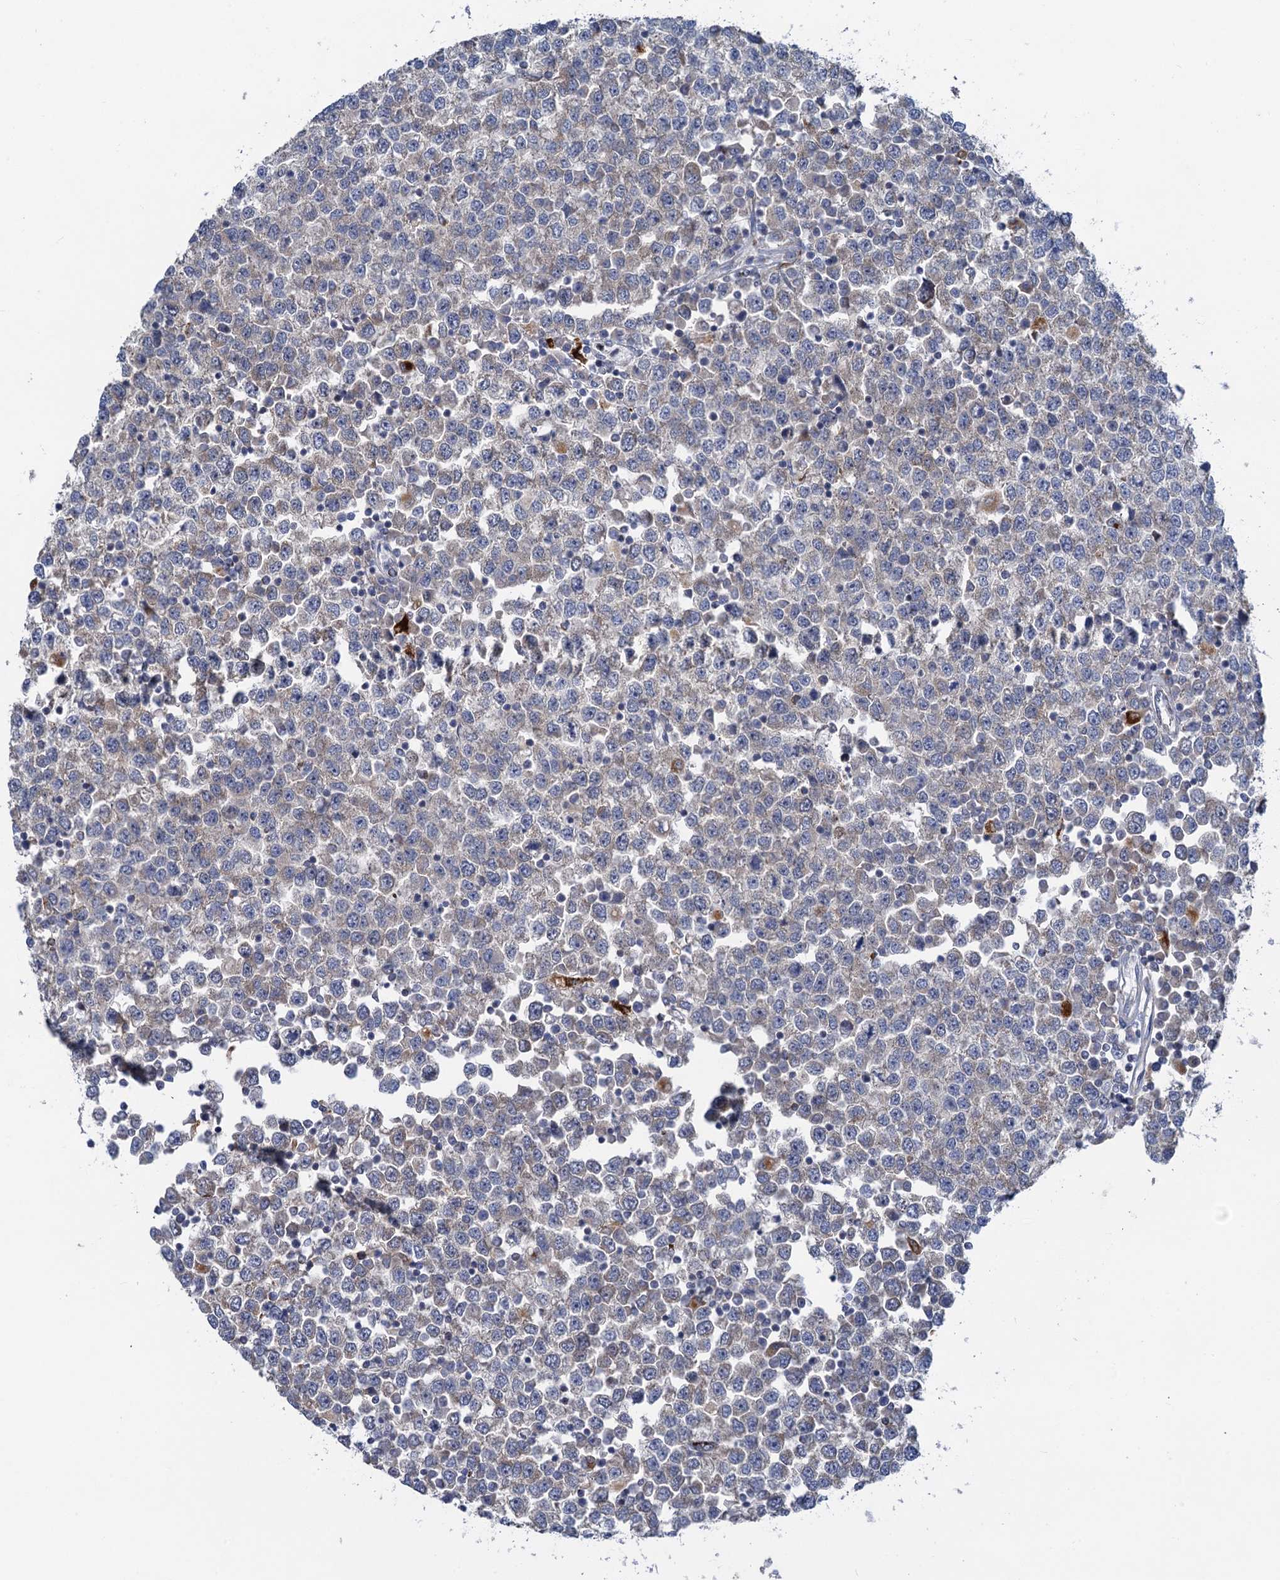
{"staining": {"intensity": "negative", "quantity": "none", "location": "none"}, "tissue": "testis cancer", "cell_type": "Tumor cells", "image_type": "cancer", "snomed": [{"axis": "morphology", "description": "Seminoma, NOS"}, {"axis": "topography", "description": "Testis"}], "caption": "Immunohistochemical staining of human testis seminoma exhibits no significant positivity in tumor cells.", "gene": "ANKS3", "patient": {"sex": "male", "age": 65}}